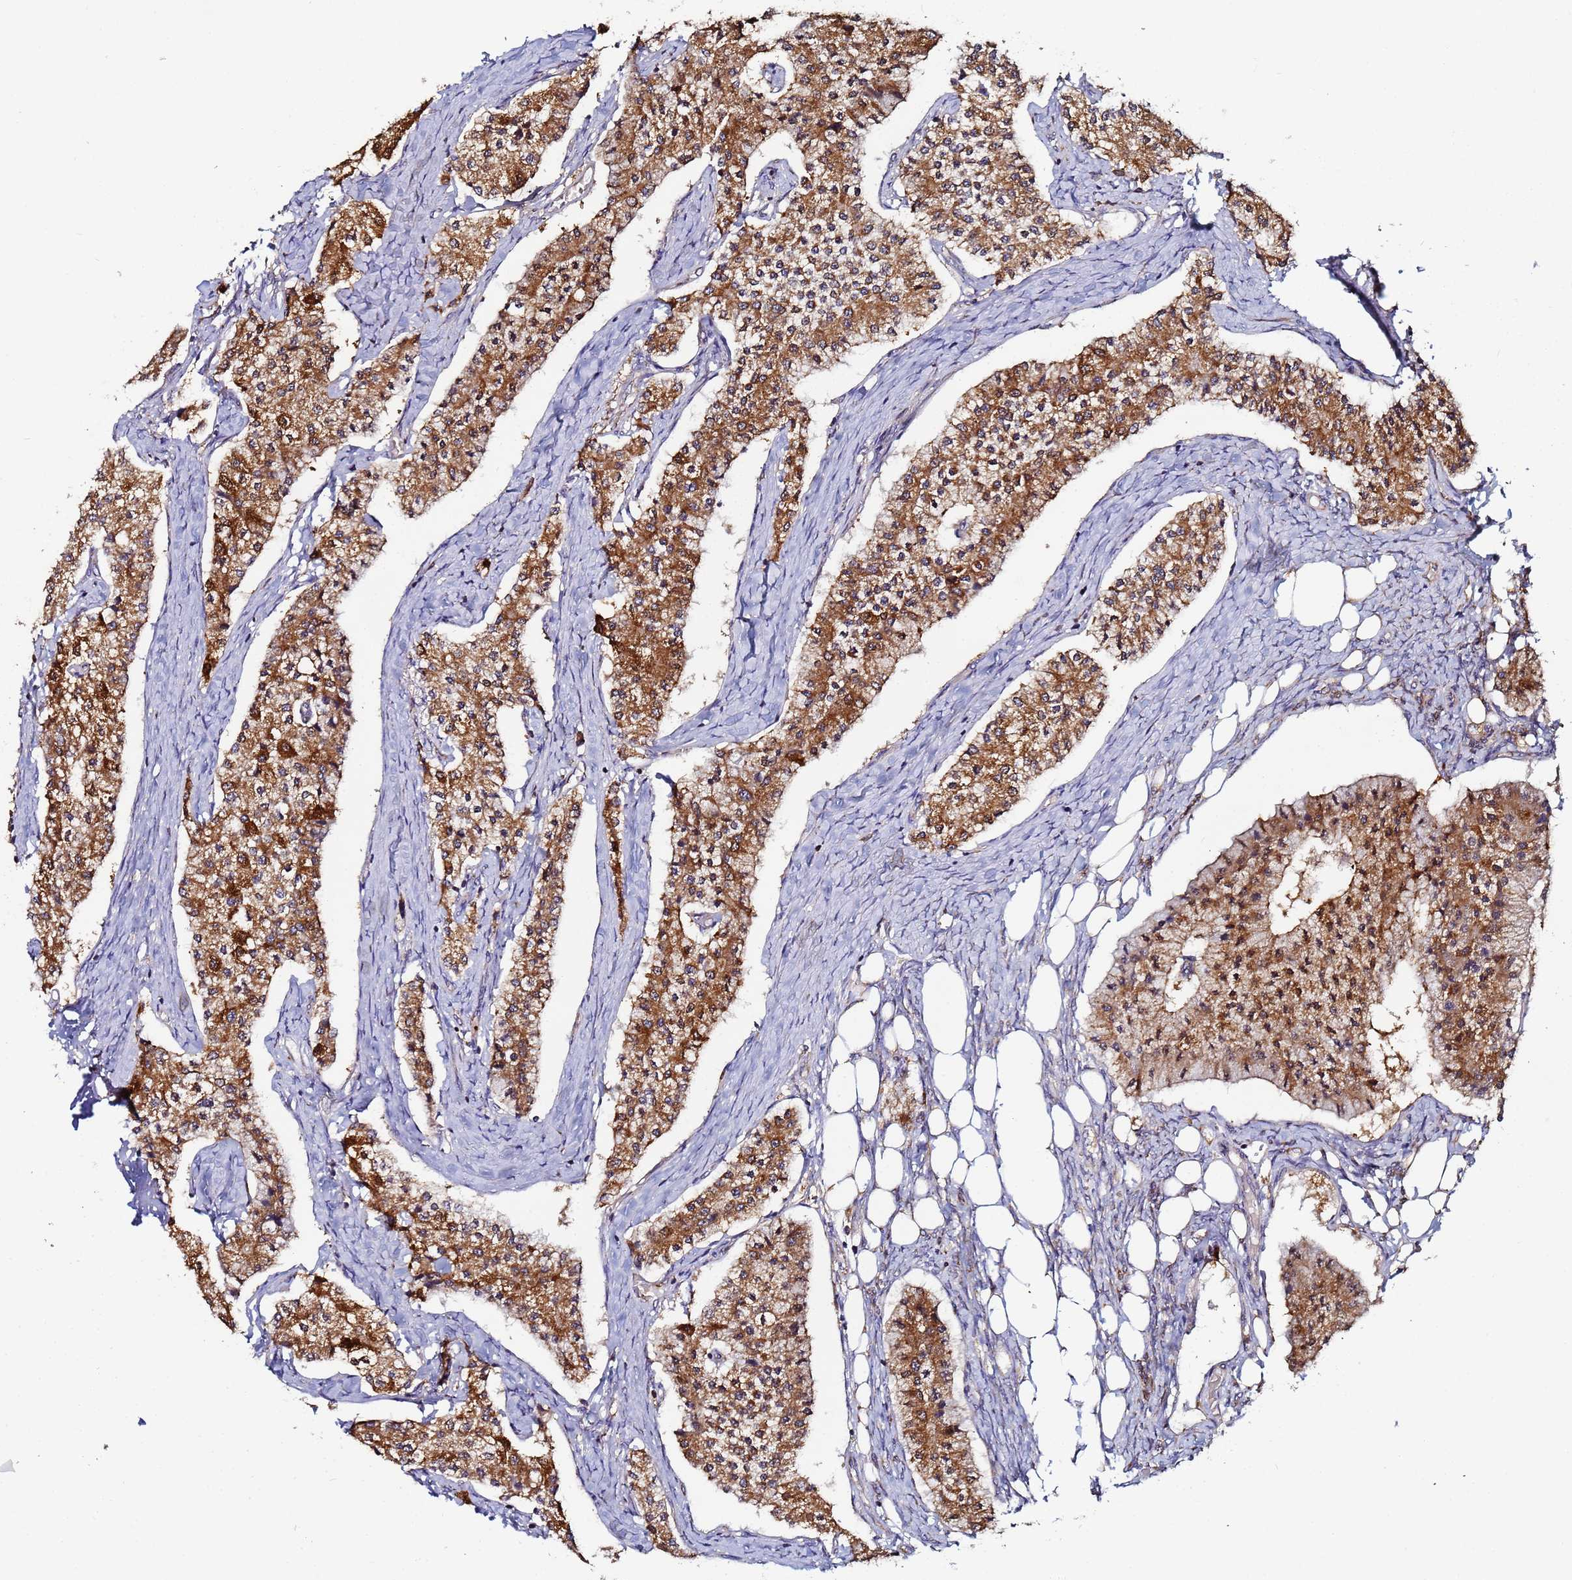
{"staining": {"intensity": "strong", "quantity": ">75%", "location": "cytoplasmic/membranous"}, "tissue": "carcinoid", "cell_type": "Tumor cells", "image_type": "cancer", "snomed": [{"axis": "morphology", "description": "Carcinoid, malignant, NOS"}, {"axis": "topography", "description": "Colon"}], "caption": "Carcinoid was stained to show a protein in brown. There is high levels of strong cytoplasmic/membranous staining in approximately >75% of tumor cells. (DAB = brown stain, brightfield microscopy at high magnification).", "gene": "CCDC127", "patient": {"sex": "female", "age": 52}}